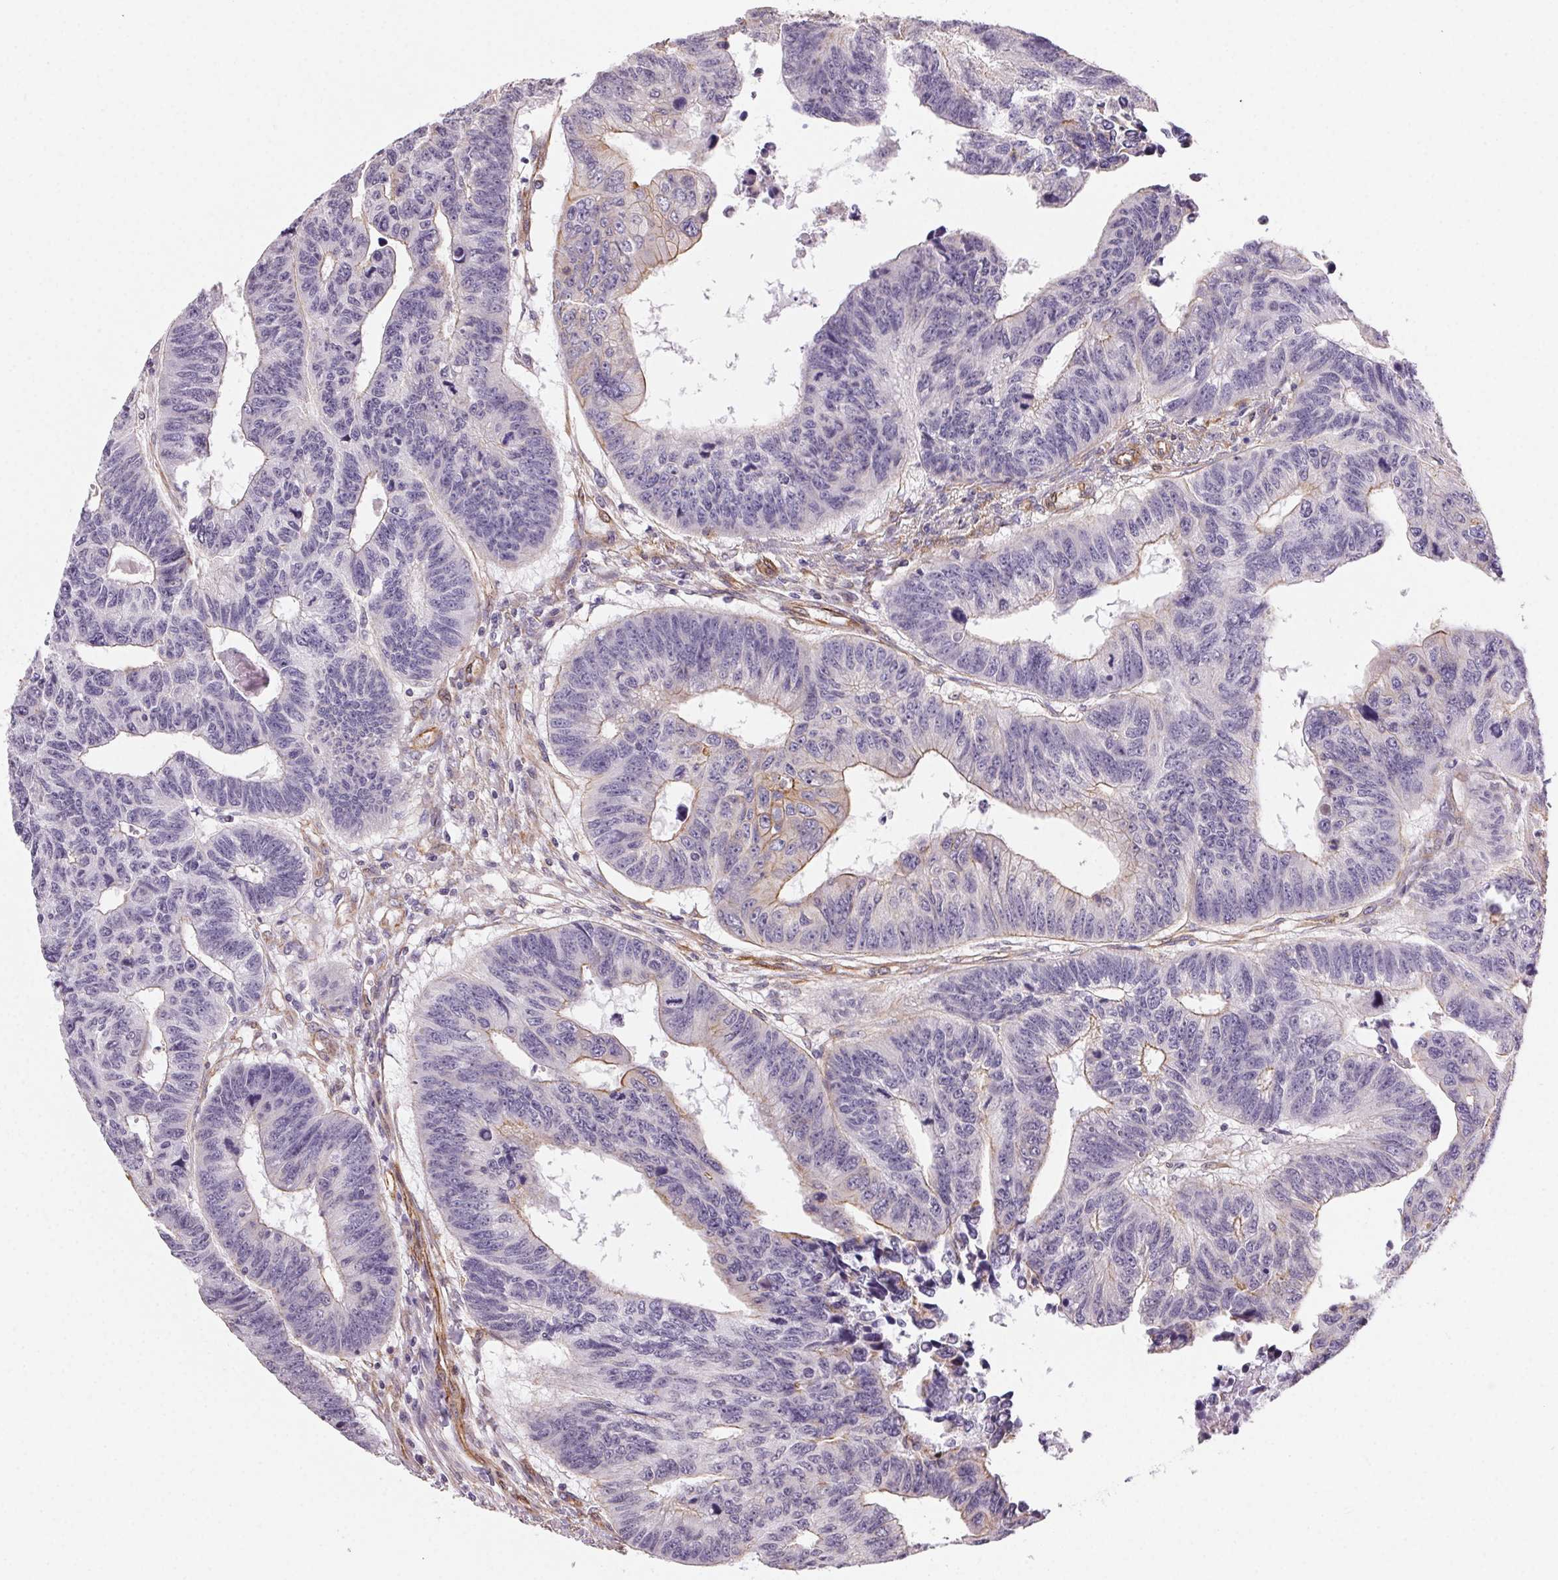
{"staining": {"intensity": "negative", "quantity": "none", "location": "none"}, "tissue": "colorectal cancer", "cell_type": "Tumor cells", "image_type": "cancer", "snomed": [{"axis": "morphology", "description": "Adenocarcinoma, NOS"}, {"axis": "topography", "description": "Rectum"}], "caption": "High magnification brightfield microscopy of colorectal adenocarcinoma stained with DAB (3,3'-diaminobenzidine) (brown) and counterstained with hematoxylin (blue): tumor cells show no significant staining. (DAB IHC with hematoxylin counter stain).", "gene": "PLA2G4F", "patient": {"sex": "female", "age": 85}}